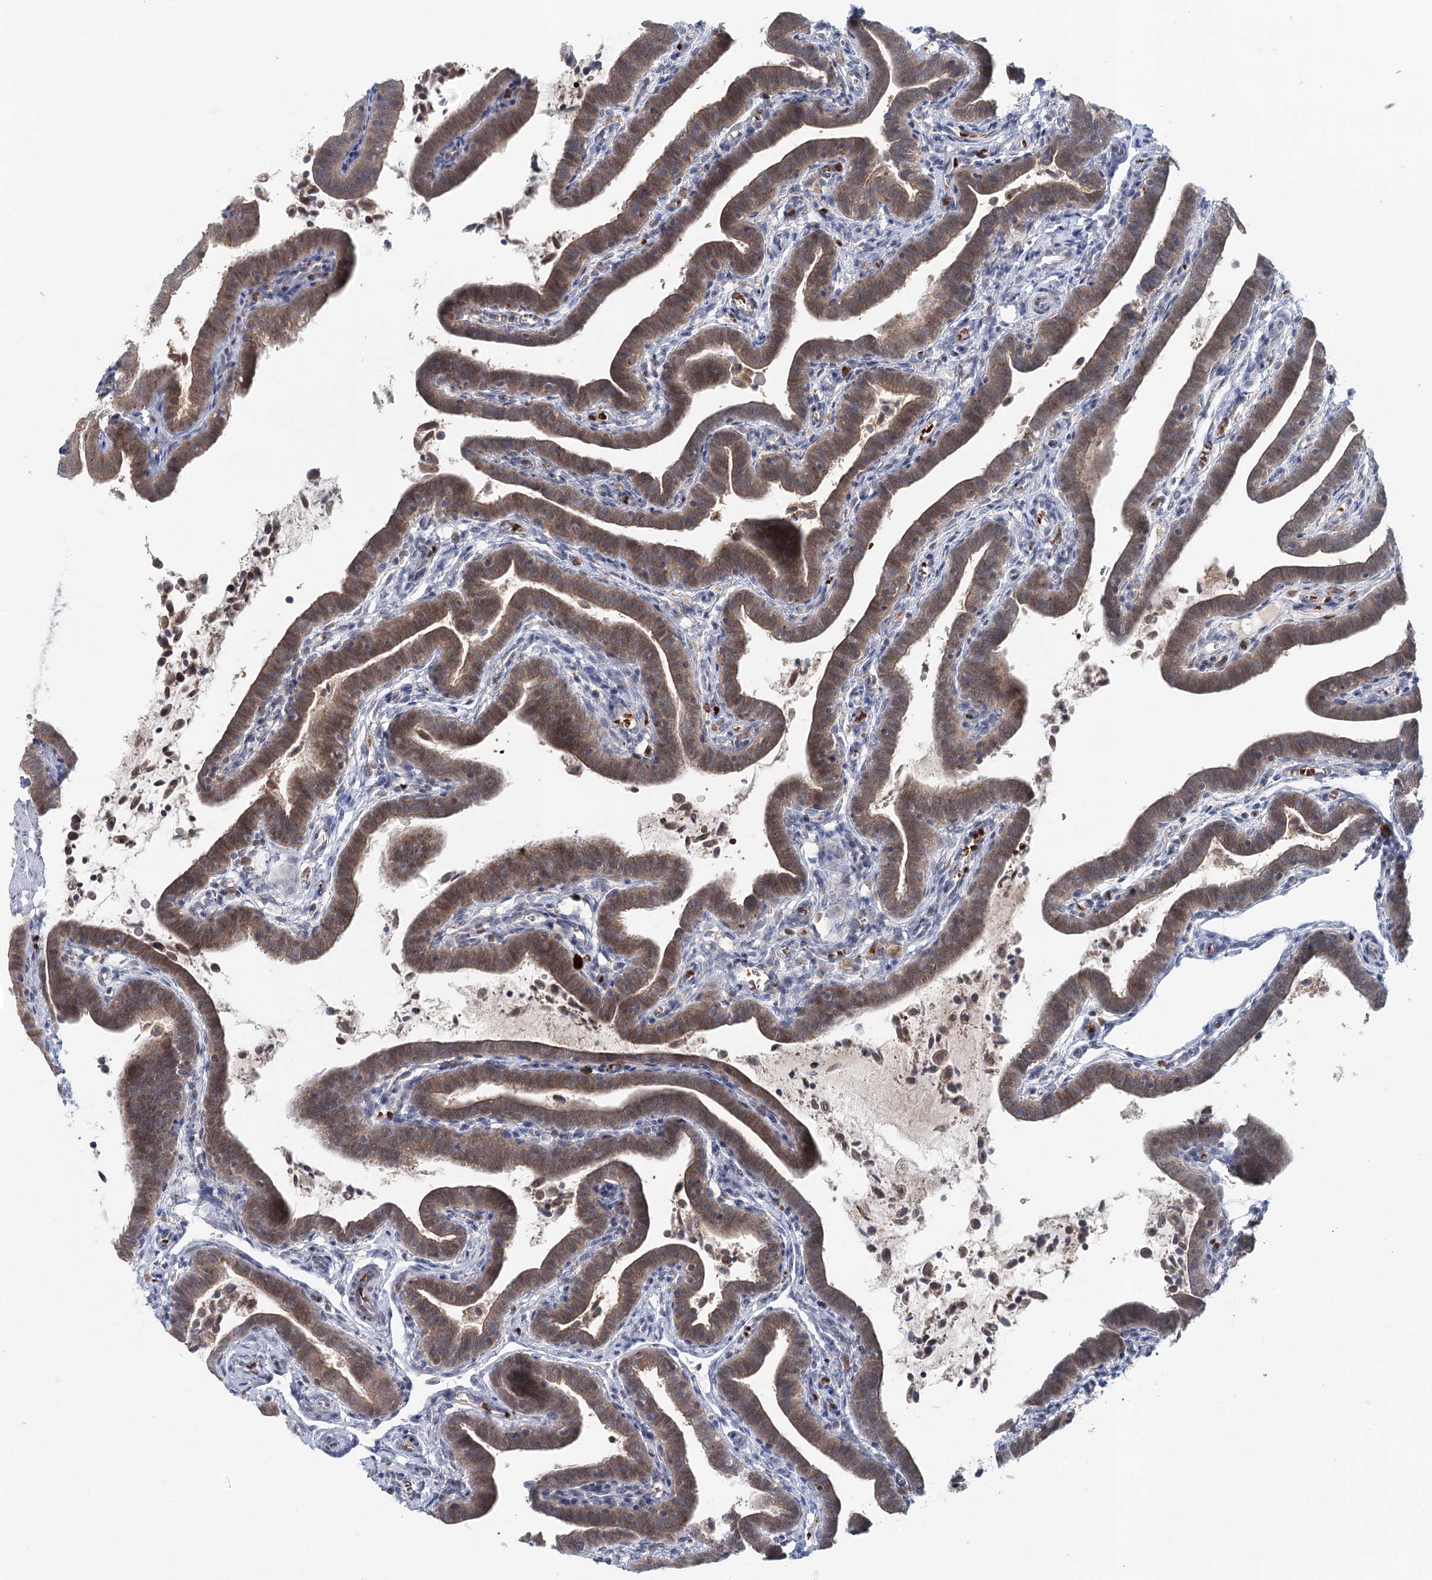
{"staining": {"intensity": "moderate", "quantity": ">75%", "location": "cytoplasmic/membranous,nuclear"}, "tissue": "fallopian tube", "cell_type": "Glandular cells", "image_type": "normal", "snomed": [{"axis": "morphology", "description": "Normal tissue, NOS"}, {"axis": "topography", "description": "Fallopian tube"}], "caption": "Benign fallopian tube shows moderate cytoplasmic/membranous,nuclear staining in about >75% of glandular cells Using DAB (3,3'-diaminobenzidine) (brown) and hematoxylin (blue) stains, captured at high magnification using brightfield microscopy..", "gene": "ADK", "patient": {"sex": "female", "age": 36}}